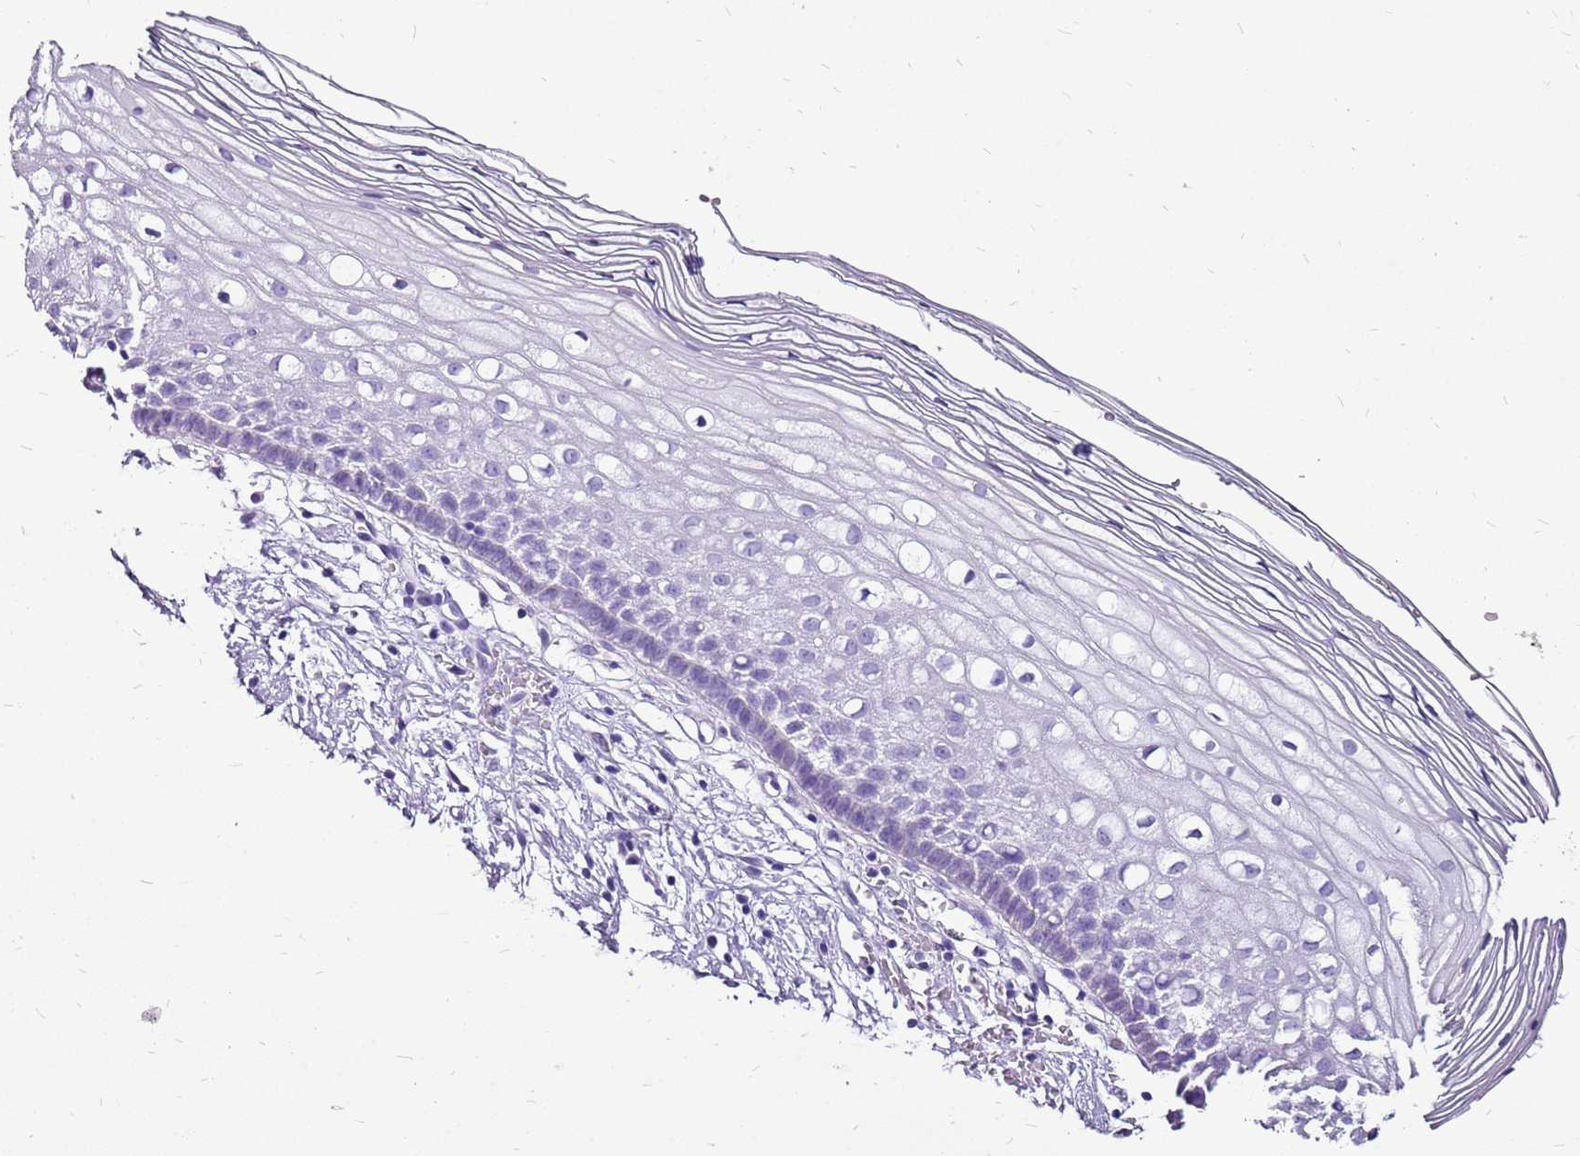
{"staining": {"intensity": "negative", "quantity": "none", "location": "none"}, "tissue": "cervix", "cell_type": "Glandular cells", "image_type": "normal", "snomed": [{"axis": "morphology", "description": "Normal tissue, NOS"}, {"axis": "topography", "description": "Cervix"}], "caption": "Immunohistochemistry (IHC) photomicrograph of normal cervix: cervix stained with DAB displays no significant protein staining in glandular cells.", "gene": "ACSS3", "patient": {"sex": "female", "age": 27}}